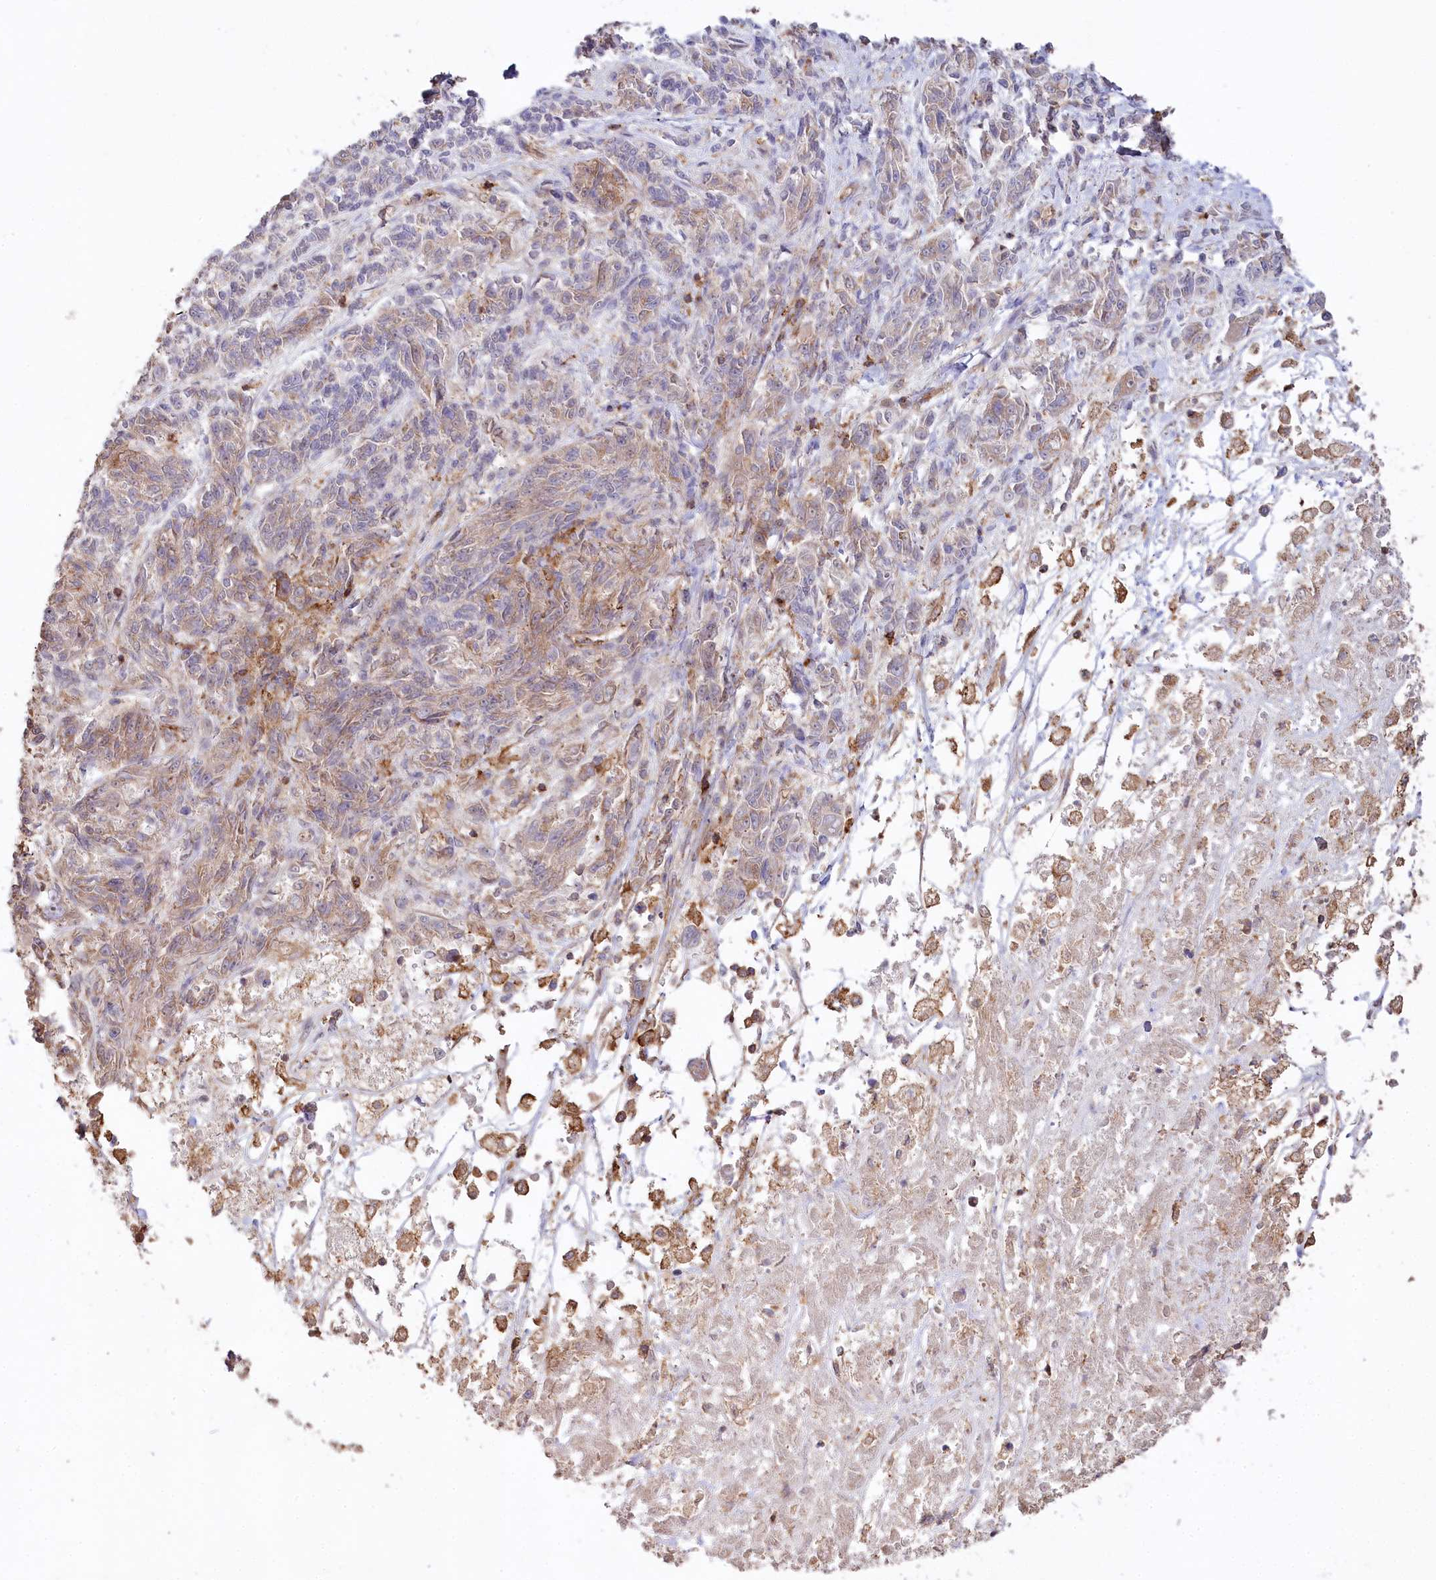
{"staining": {"intensity": "moderate", "quantity": "25%-75%", "location": "cytoplasmic/membranous"}, "tissue": "melanoma", "cell_type": "Tumor cells", "image_type": "cancer", "snomed": [{"axis": "morphology", "description": "Malignant melanoma, NOS"}, {"axis": "topography", "description": "Skin"}], "caption": "Brown immunohistochemical staining in human malignant melanoma exhibits moderate cytoplasmic/membranous expression in approximately 25%-75% of tumor cells. The staining is performed using DAB (3,3'-diaminobenzidine) brown chromogen to label protein expression. The nuclei are counter-stained blue using hematoxylin.", "gene": "RBP5", "patient": {"sex": "male", "age": 53}}